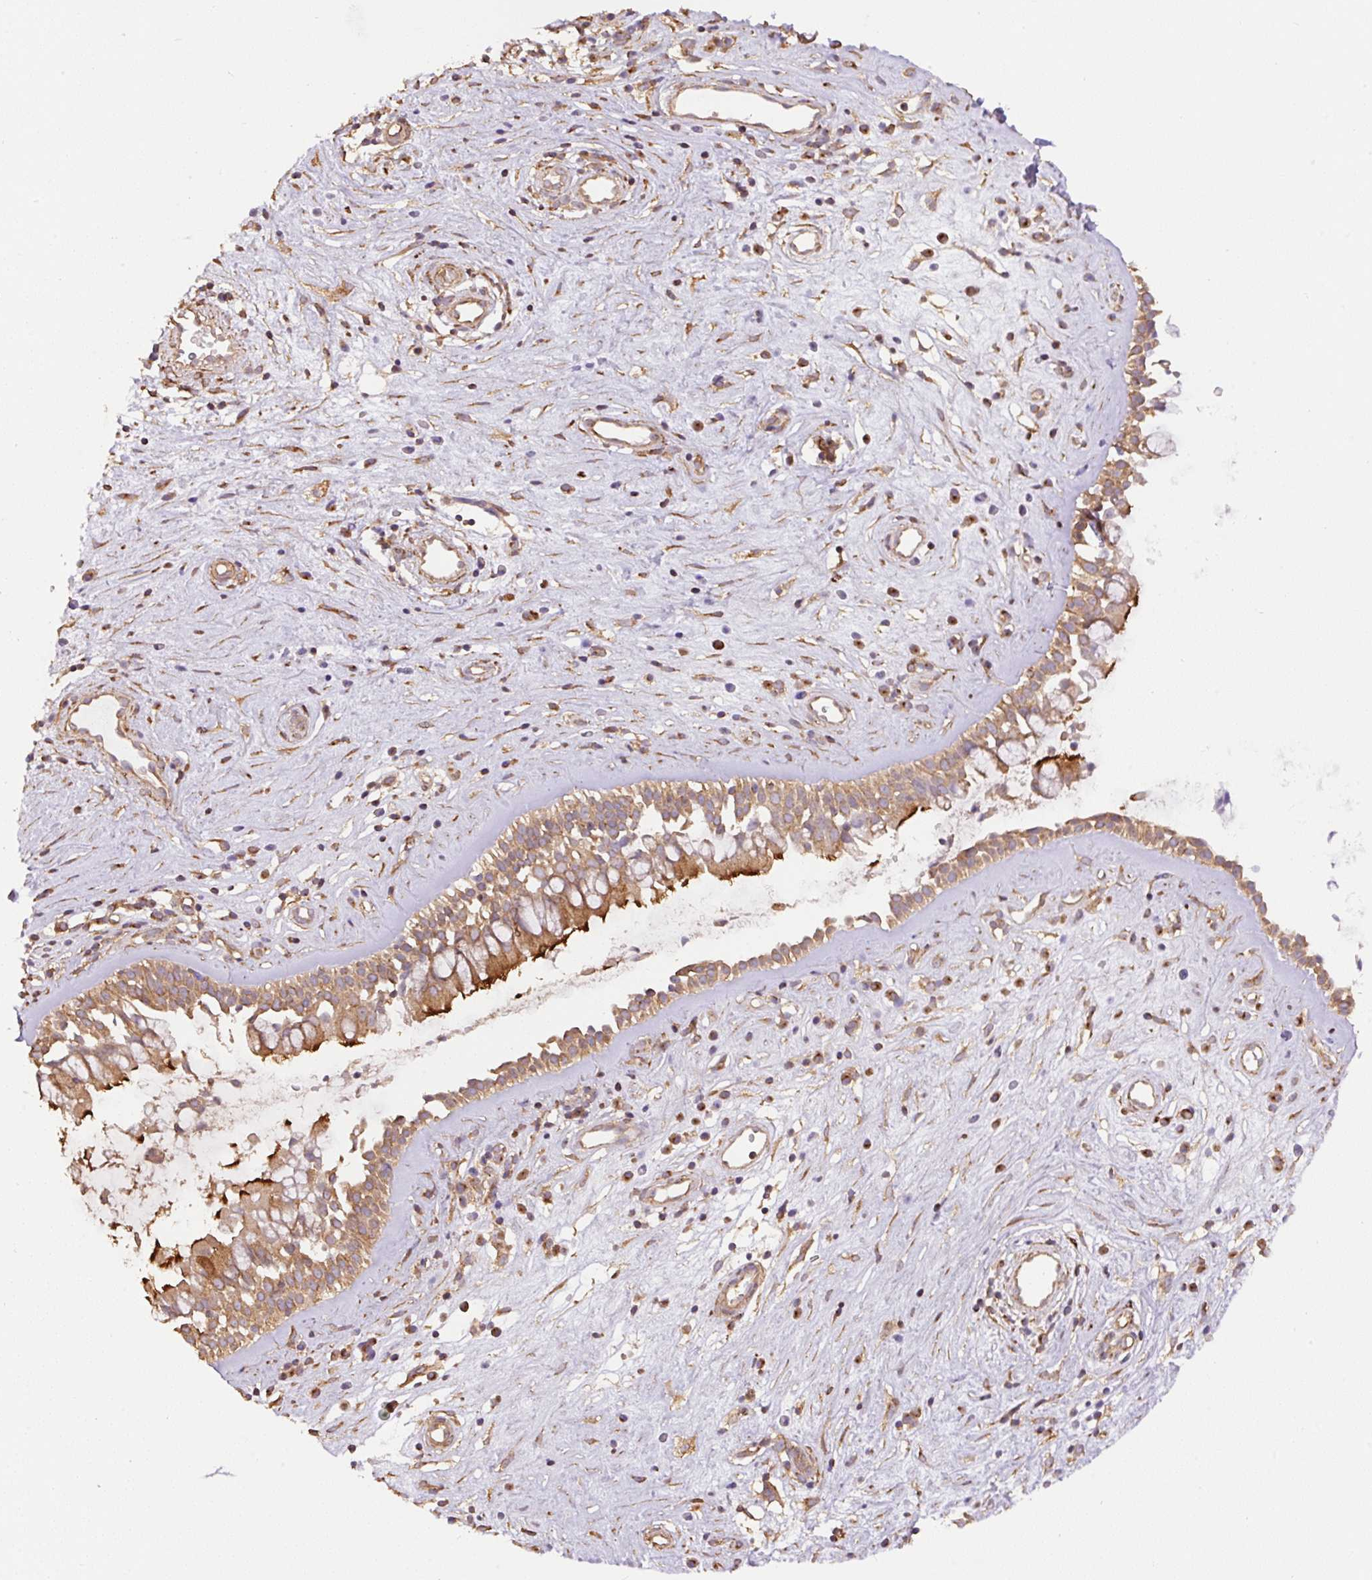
{"staining": {"intensity": "moderate", "quantity": ">75%", "location": "cytoplasmic/membranous"}, "tissue": "nasopharynx", "cell_type": "Respiratory epithelial cells", "image_type": "normal", "snomed": [{"axis": "morphology", "description": "Normal tissue, NOS"}, {"axis": "topography", "description": "Nasopharynx"}], "caption": "This is an image of immunohistochemistry (IHC) staining of unremarkable nasopharynx, which shows moderate expression in the cytoplasmic/membranous of respiratory epithelial cells.", "gene": "COX8A", "patient": {"sex": "male", "age": 32}}